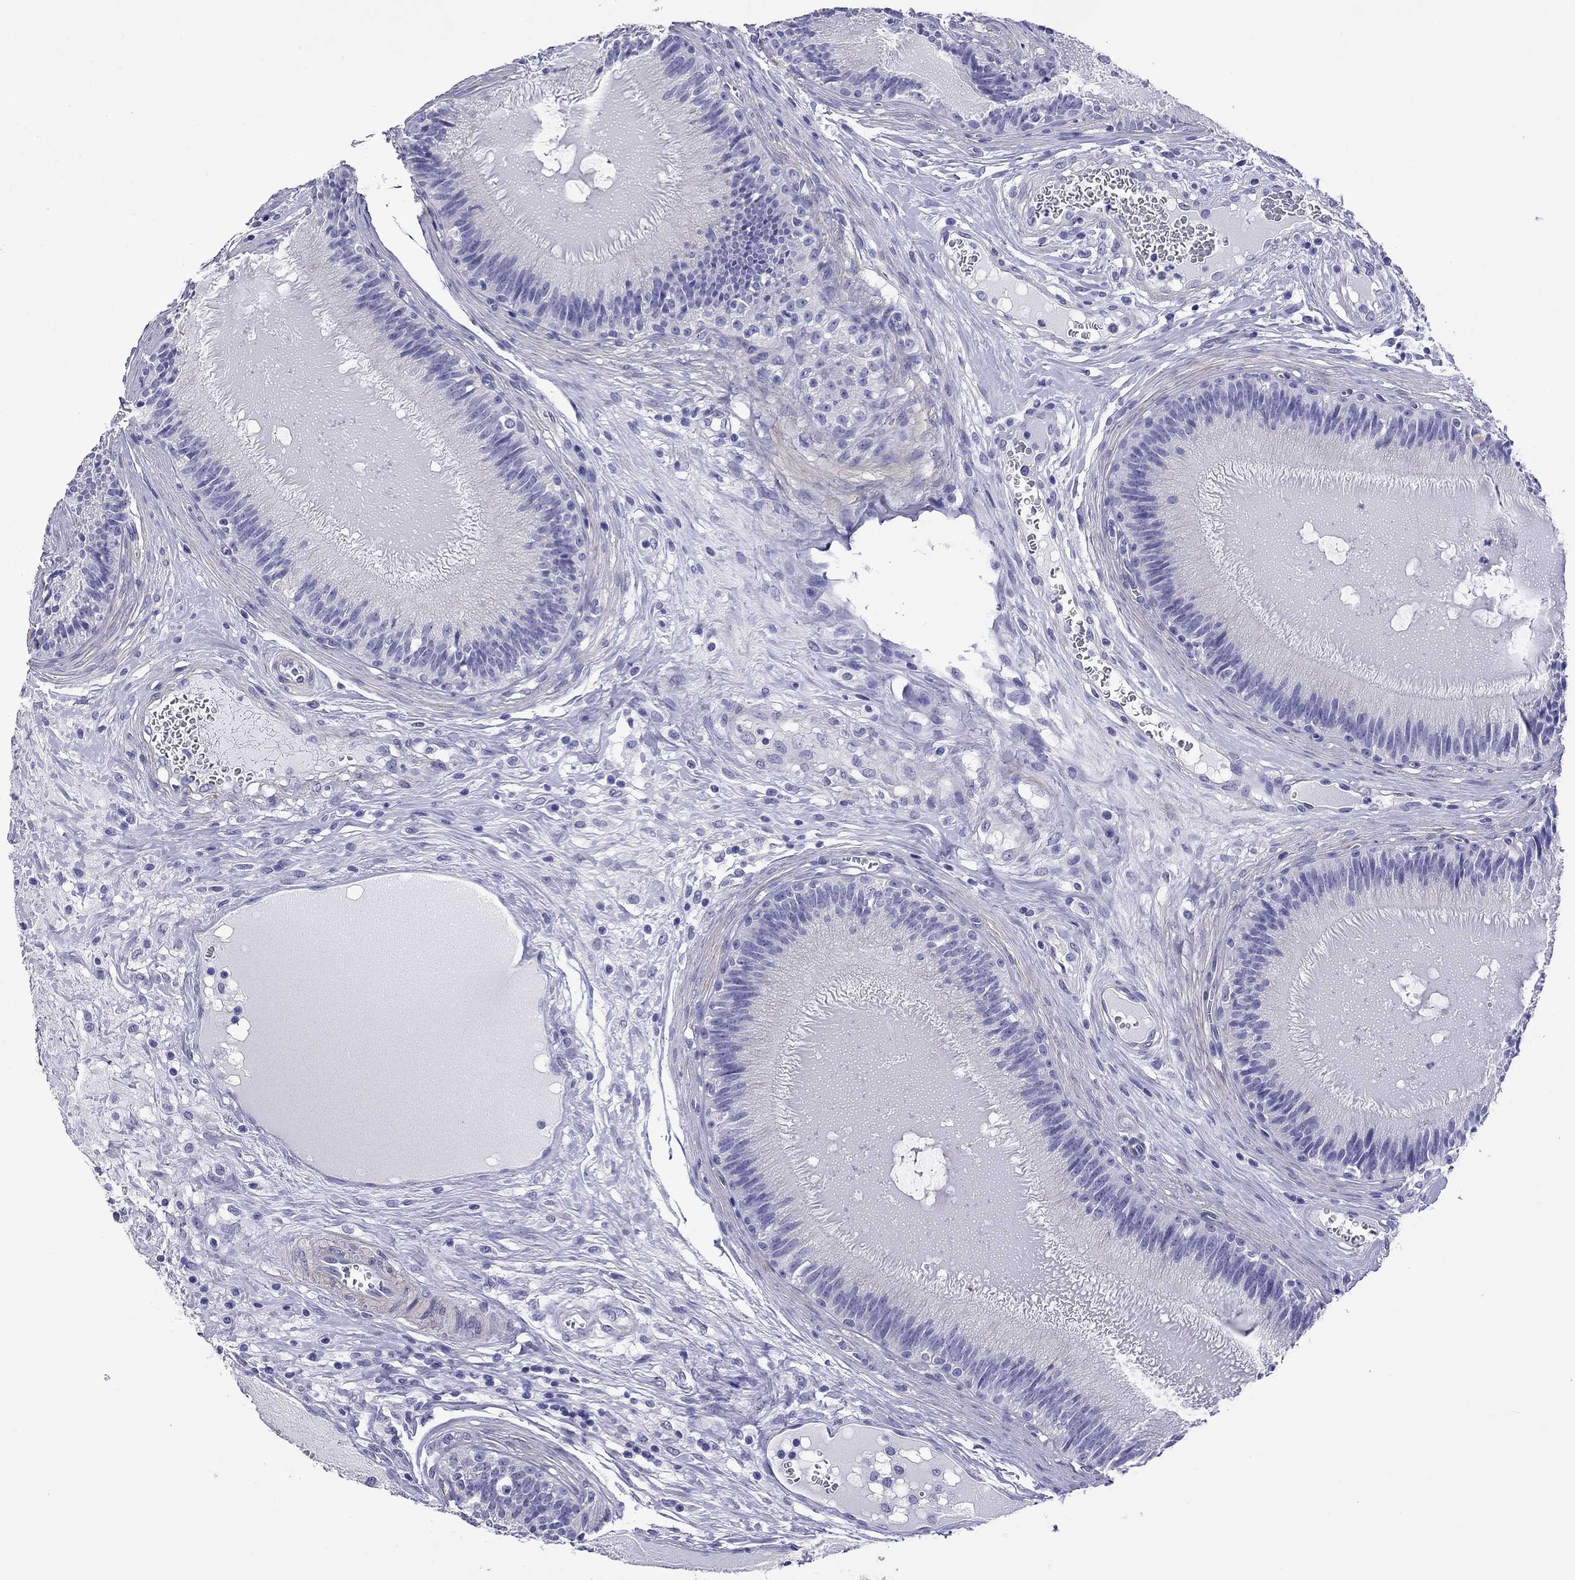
{"staining": {"intensity": "negative", "quantity": "none", "location": "none"}, "tissue": "epididymis", "cell_type": "Glandular cells", "image_type": "normal", "snomed": [{"axis": "morphology", "description": "Normal tissue, NOS"}, {"axis": "topography", "description": "Epididymis"}], "caption": "Immunohistochemical staining of unremarkable epididymis demonstrates no significant staining in glandular cells. The staining was performed using DAB (3,3'-diaminobenzidine) to visualize the protein expression in brown, while the nuclei were stained in blue with hematoxylin (Magnification: 20x).", "gene": "KIAA2012", "patient": {"sex": "male", "age": 27}}